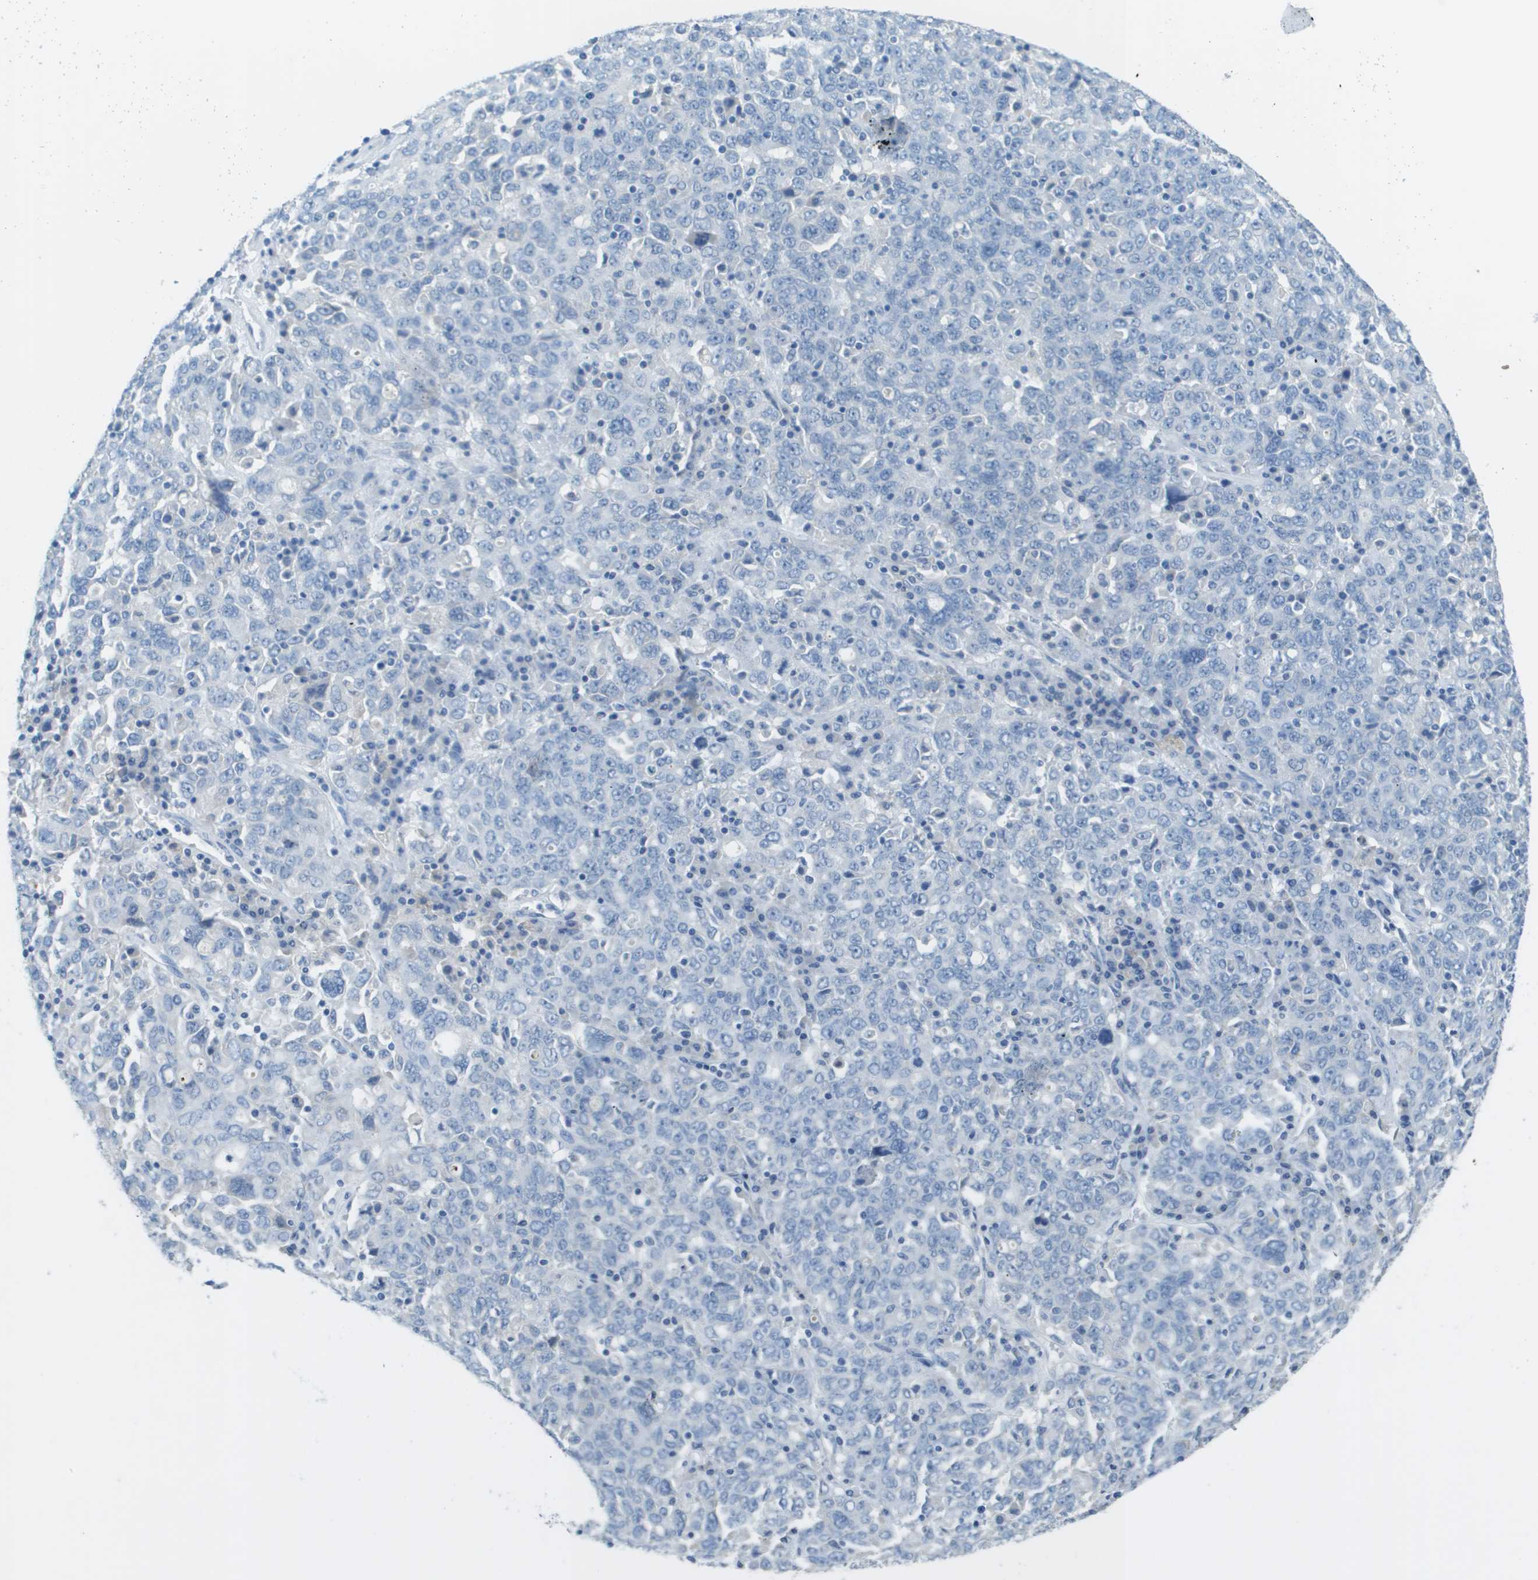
{"staining": {"intensity": "negative", "quantity": "none", "location": "none"}, "tissue": "ovarian cancer", "cell_type": "Tumor cells", "image_type": "cancer", "snomed": [{"axis": "morphology", "description": "Carcinoma, endometroid"}, {"axis": "topography", "description": "Ovary"}], "caption": "Micrograph shows no protein expression in tumor cells of endometroid carcinoma (ovarian) tissue.", "gene": "PTGDR2", "patient": {"sex": "female", "age": 62}}